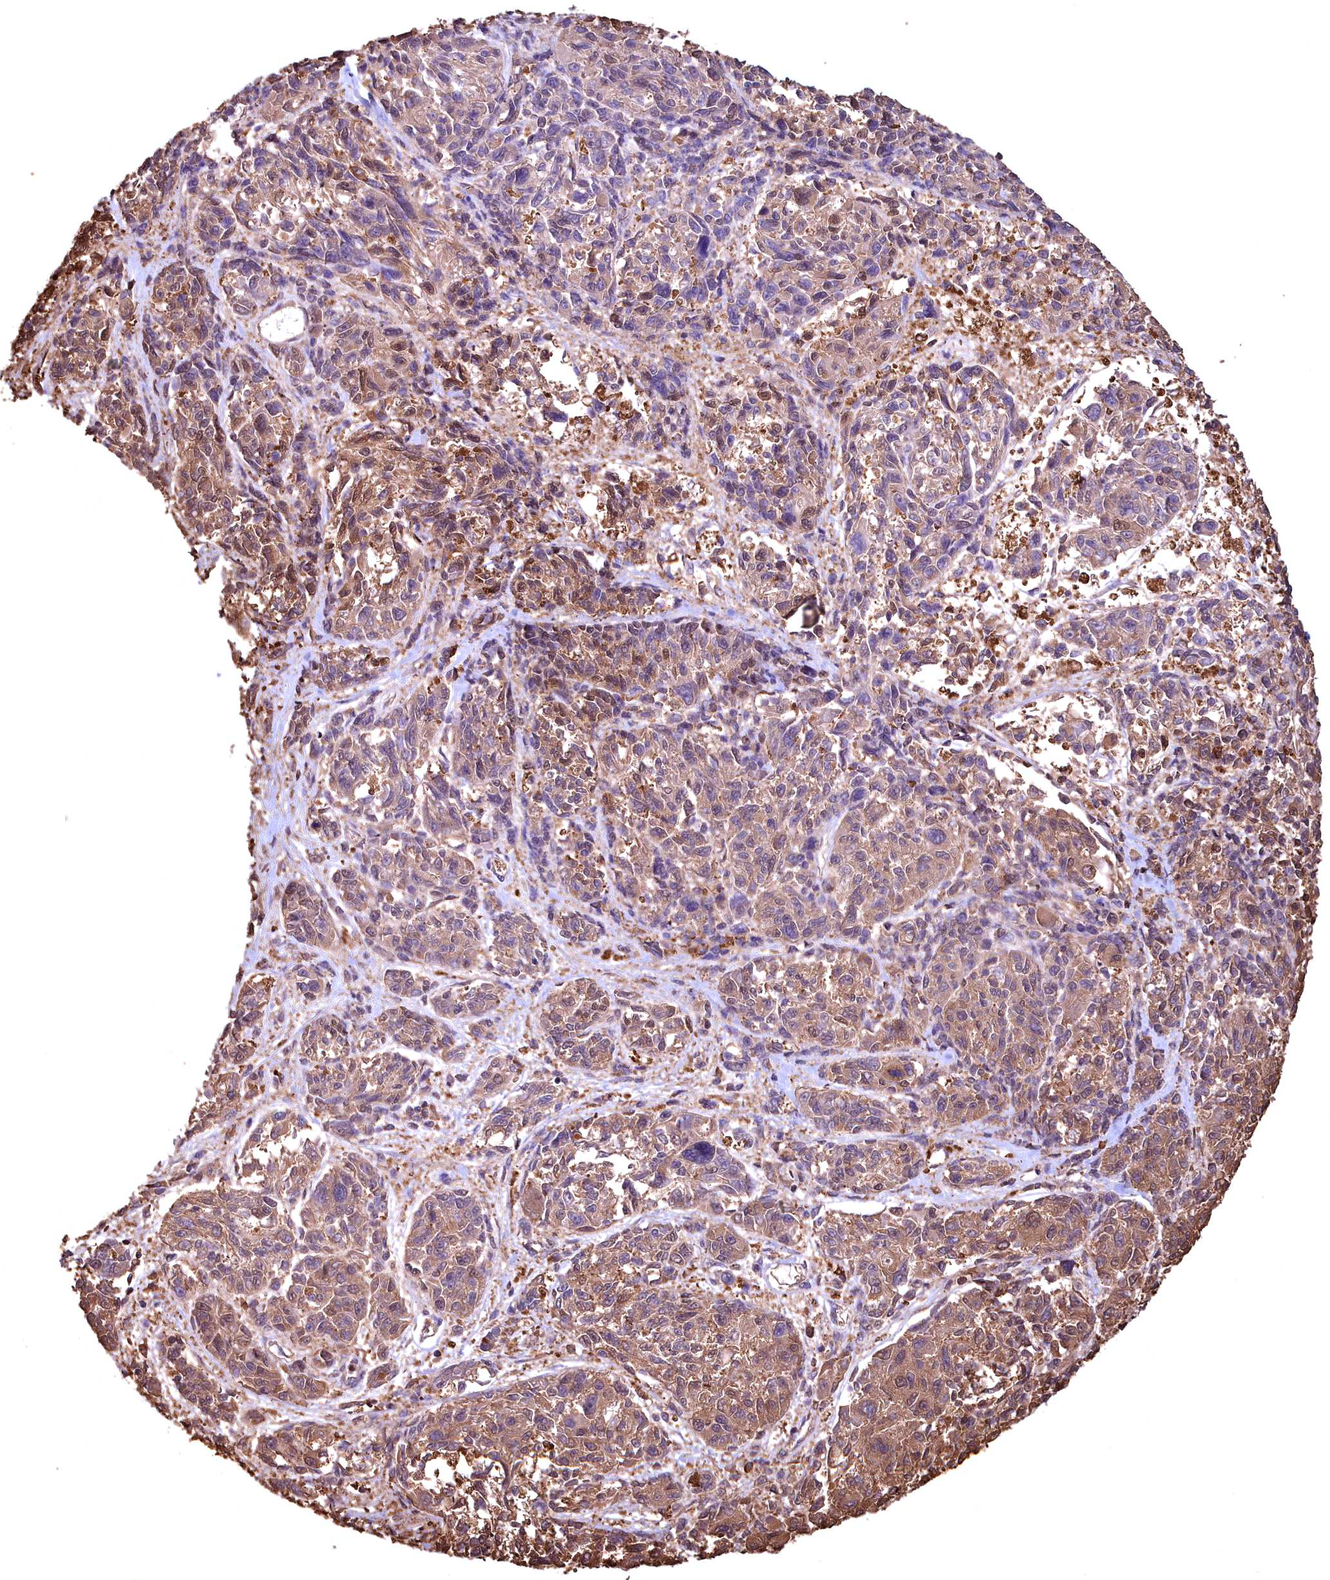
{"staining": {"intensity": "moderate", "quantity": ">75%", "location": "cytoplasmic/membranous"}, "tissue": "melanoma", "cell_type": "Tumor cells", "image_type": "cancer", "snomed": [{"axis": "morphology", "description": "Malignant melanoma, NOS"}, {"axis": "topography", "description": "Skin"}], "caption": "Immunohistochemical staining of human melanoma demonstrates medium levels of moderate cytoplasmic/membranous staining in about >75% of tumor cells. (Stains: DAB in brown, nuclei in blue, Microscopy: brightfield microscopy at high magnification).", "gene": "GAPDH", "patient": {"sex": "male", "age": 53}}